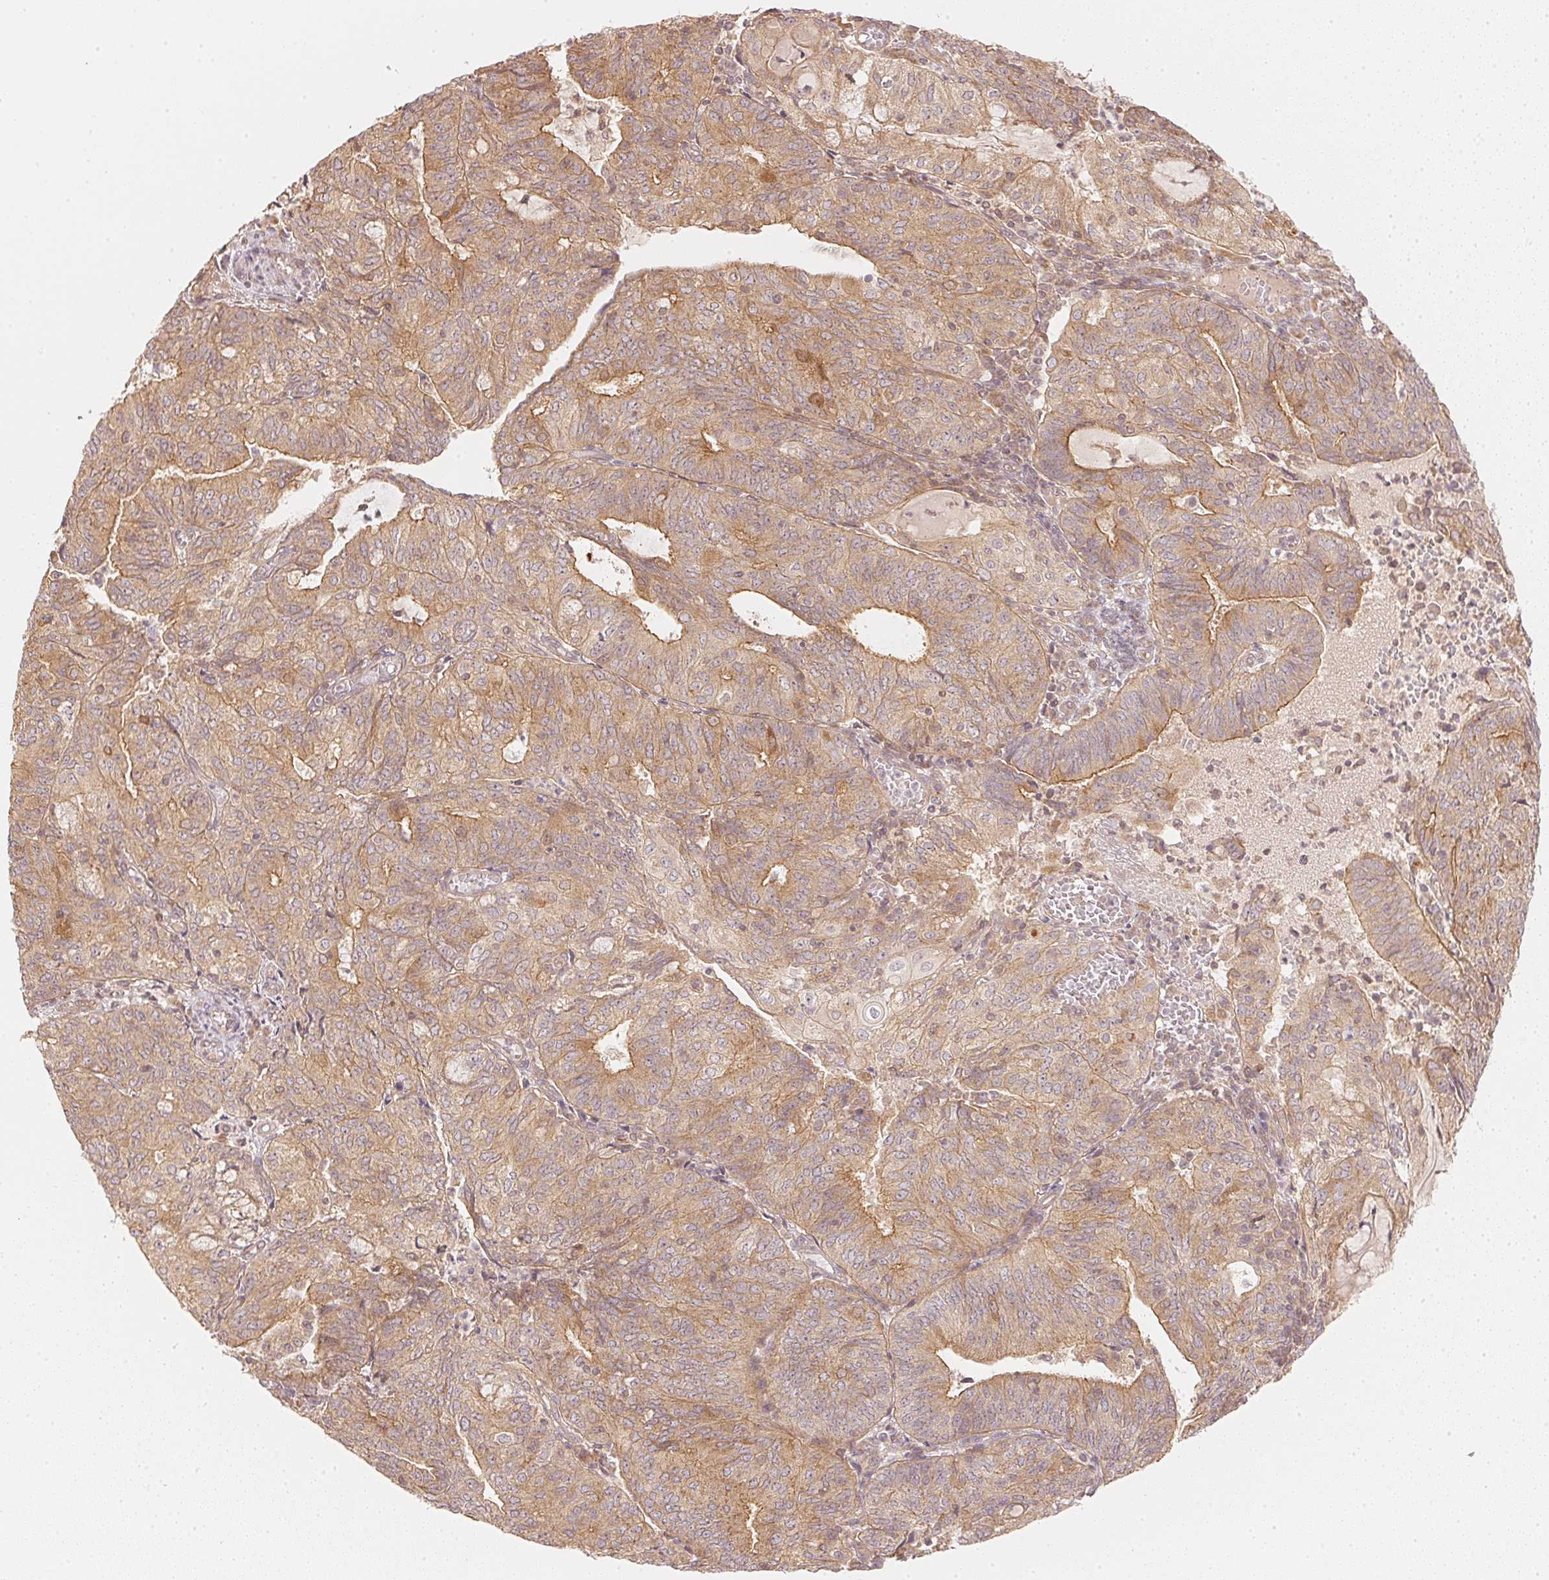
{"staining": {"intensity": "moderate", "quantity": ">75%", "location": "cytoplasmic/membranous"}, "tissue": "endometrial cancer", "cell_type": "Tumor cells", "image_type": "cancer", "snomed": [{"axis": "morphology", "description": "Adenocarcinoma, NOS"}, {"axis": "topography", "description": "Endometrium"}], "caption": "Immunohistochemistry staining of adenocarcinoma (endometrial), which displays medium levels of moderate cytoplasmic/membranous staining in about >75% of tumor cells indicating moderate cytoplasmic/membranous protein staining. The staining was performed using DAB (3,3'-diaminobenzidine) (brown) for protein detection and nuclei were counterstained in hematoxylin (blue).", "gene": "WDR54", "patient": {"sex": "female", "age": 82}}